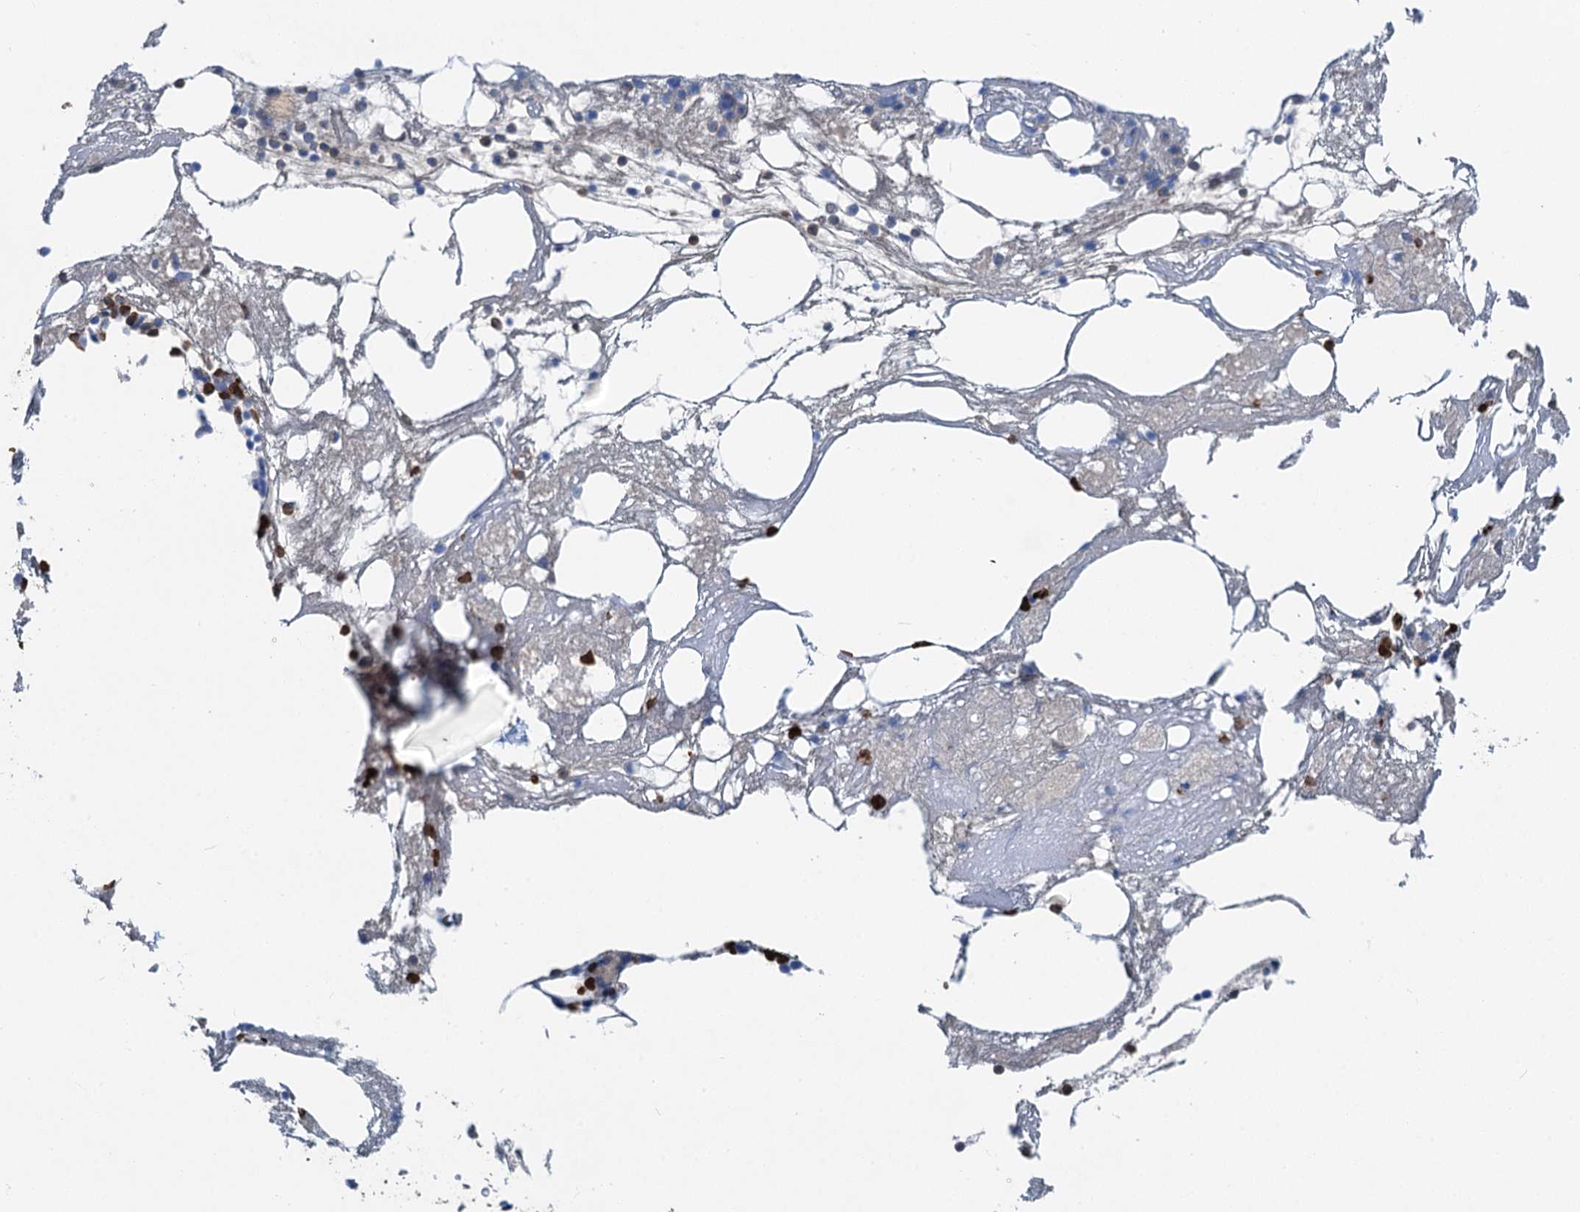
{"staining": {"intensity": "strong", "quantity": "<25%", "location": "cytoplasmic/membranous,nuclear"}, "tissue": "bone marrow", "cell_type": "Hematopoietic cells", "image_type": "normal", "snomed": [{"axis": "morphology", "description": "Normal tissue, NOS"}, {"axis": "topography", "description": "Bone marrow"}], "caption": "Unremarkable bone marrow exhibits strong cytoplasmic/membranous,nuclear staining in approximately <25% of hematopoietic cells.", "gene": "OTOA", "patient": {"sex": "male", "age": 78}}